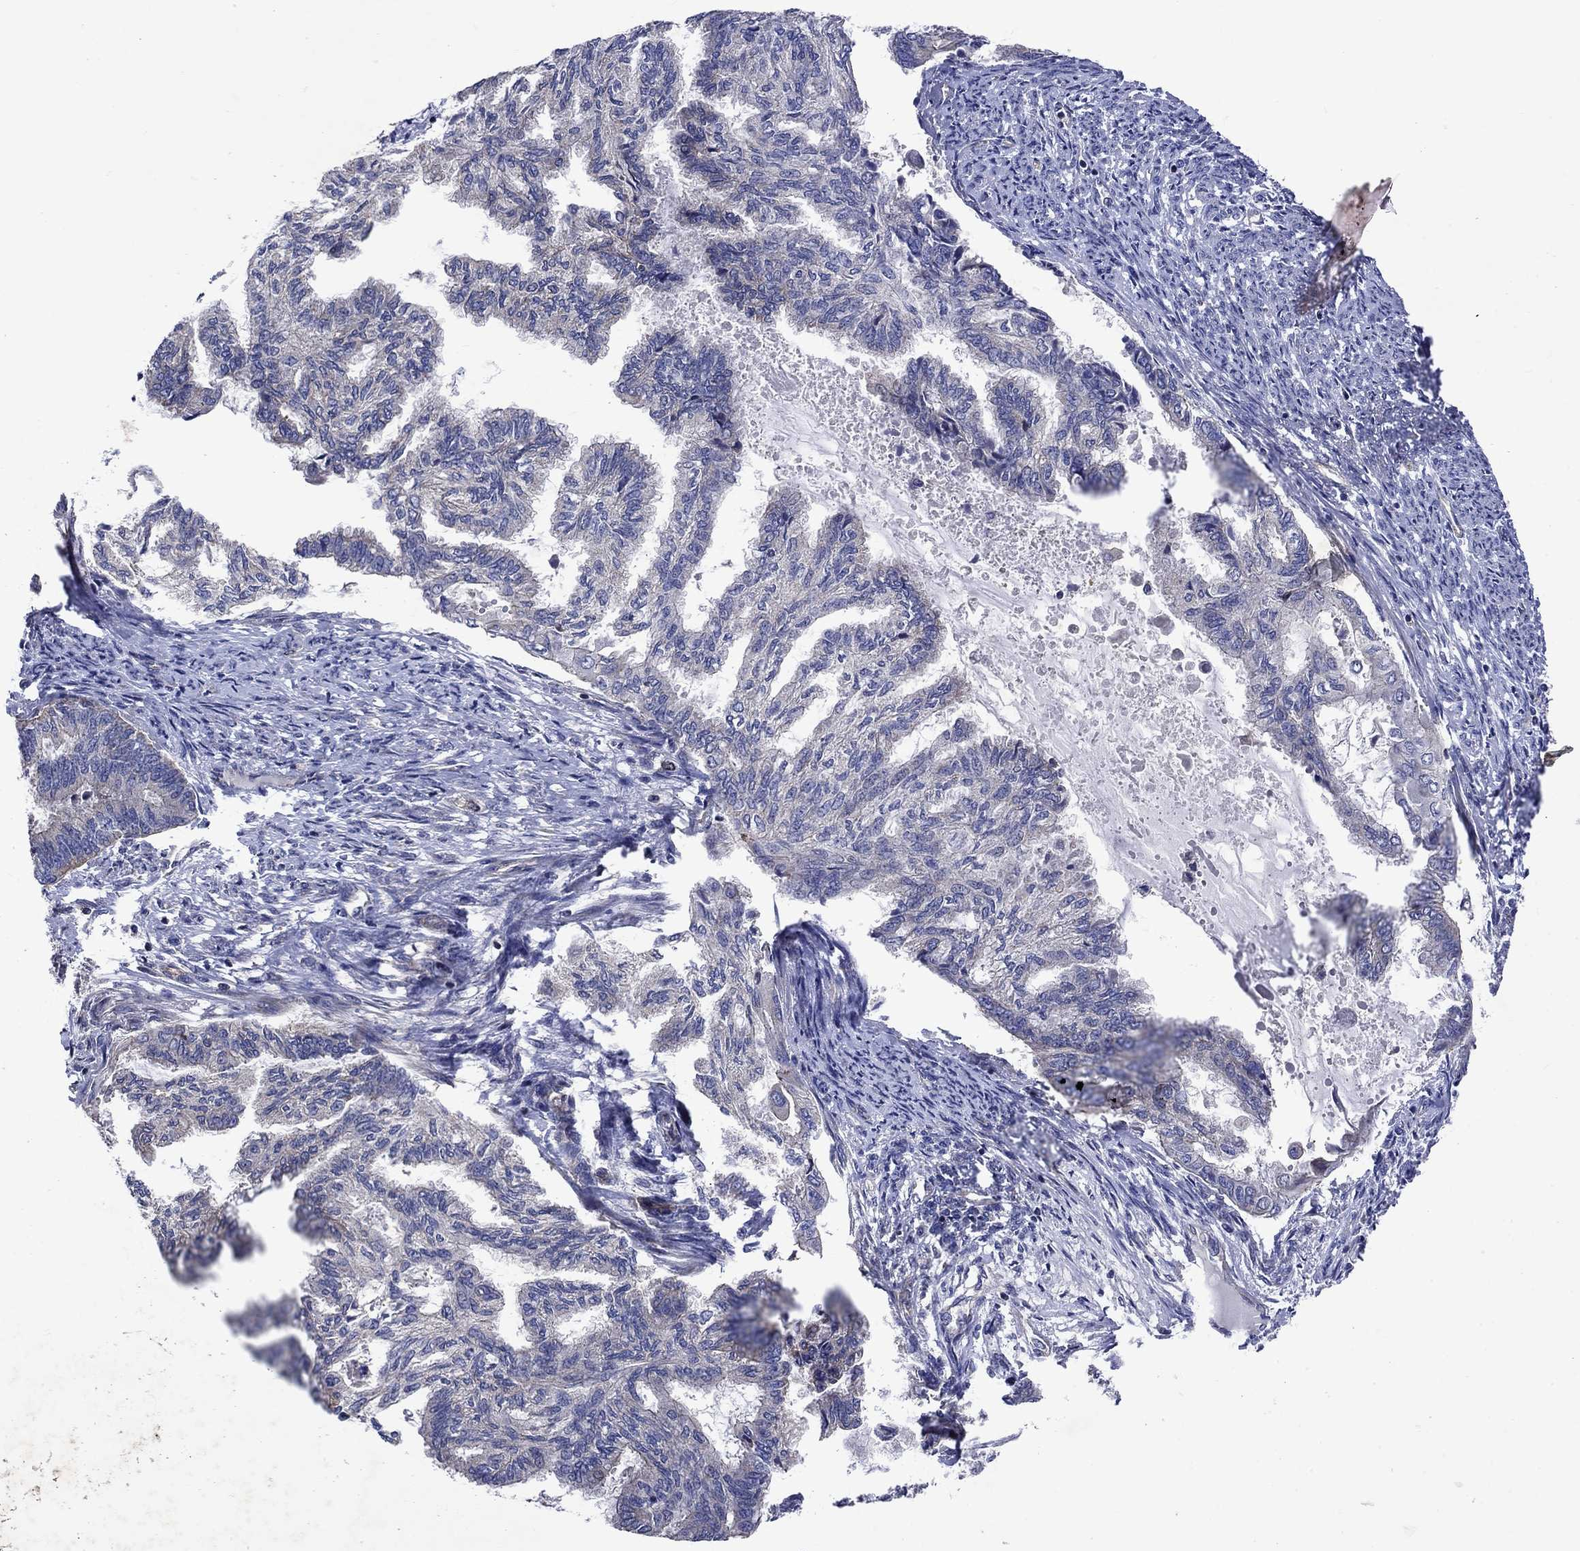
{"staining": {"intensity": "negative", "quantity": "none", "location": "none"}, "tissue": "endometrial cancer", "cell_type": "Tumor cells", "image_type": "cancer", "snomed": [{"axis": "morphology", "description": "Adenocarcinoma, NOS"}, {"axis": "topography", "description": "Endometrium"}], "caption": "Micrograph shows no significant protein expression in tumor cells of endometrial cancer.", "gene": "KIF22", "patient": {"sex": "female", "age": 86}}